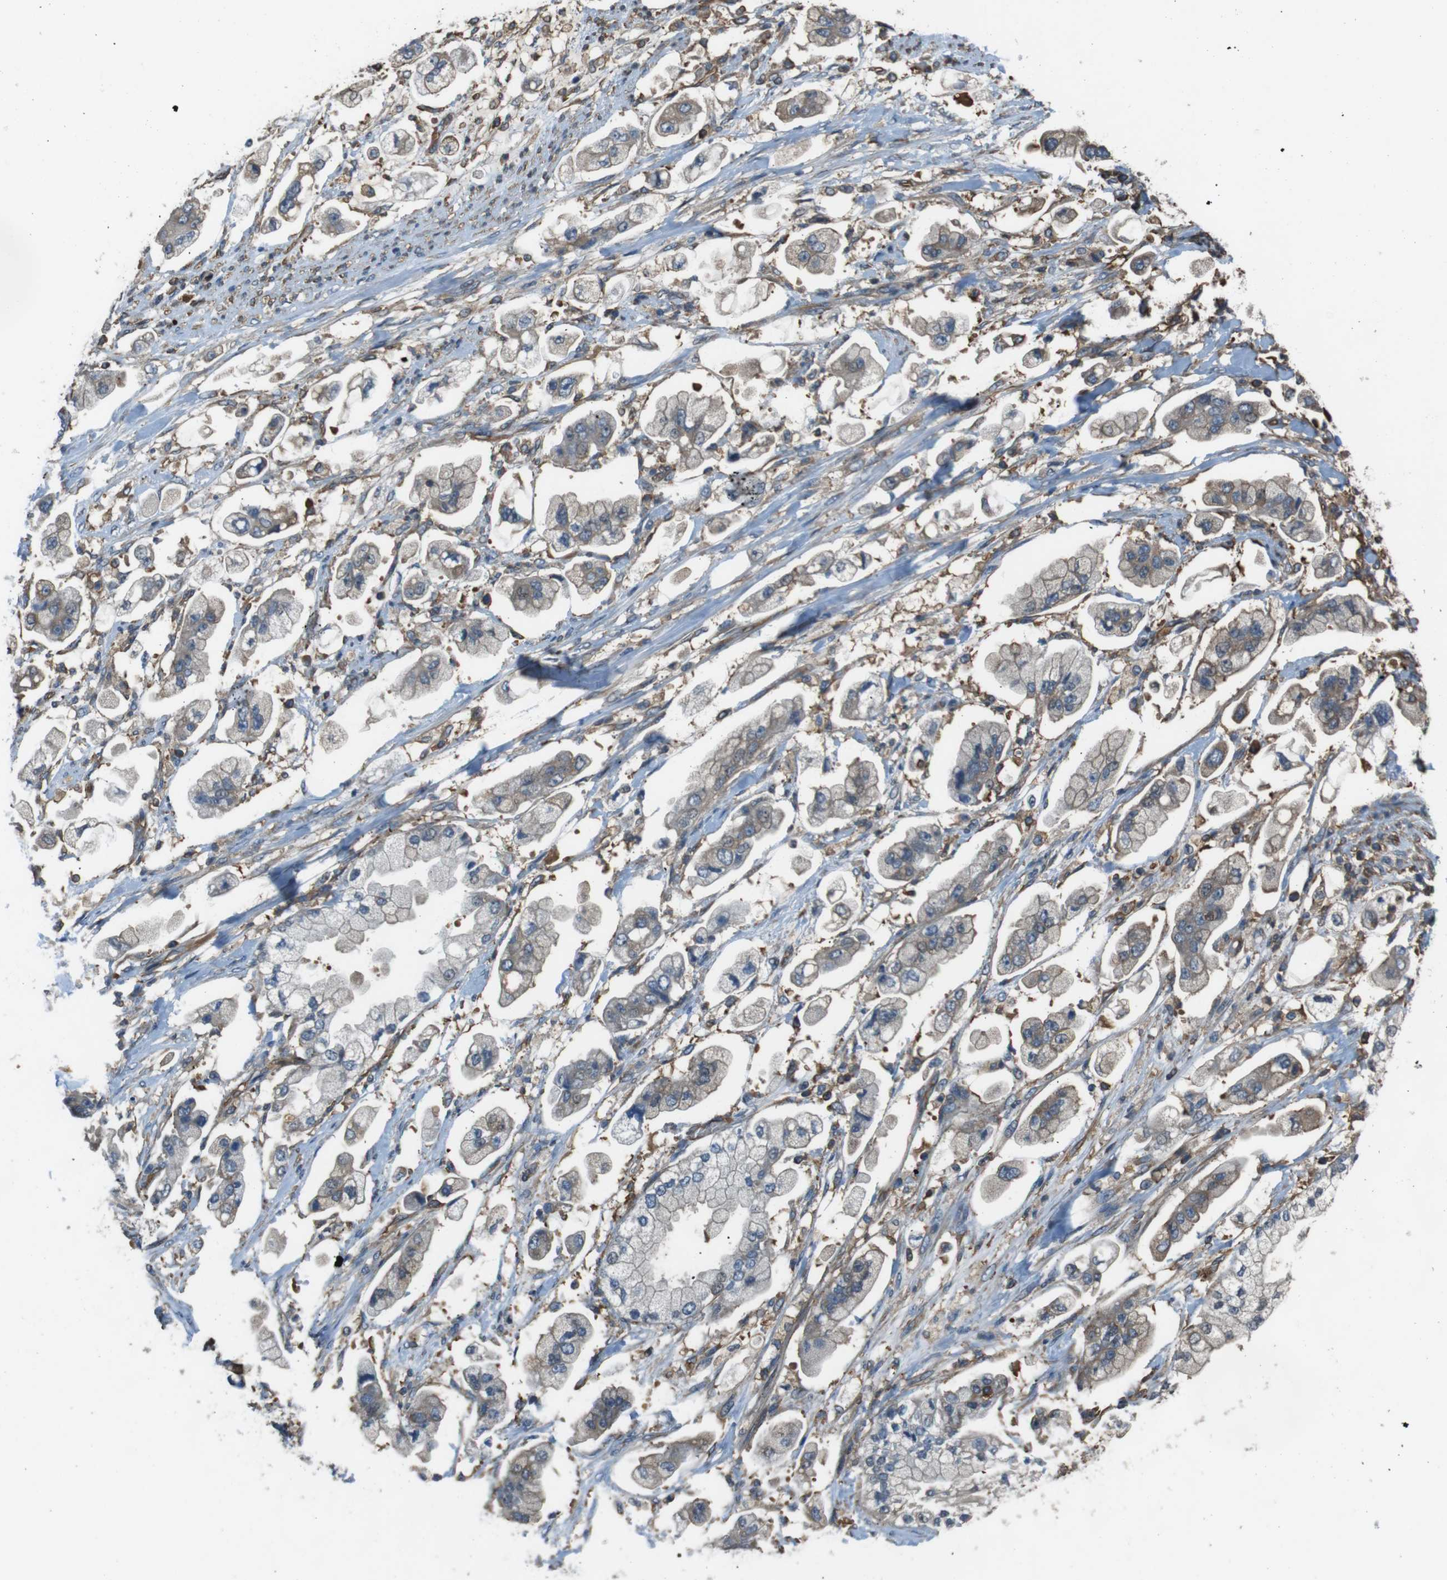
{"staining": {"intensity": "weak", "quantity": "25%-75%", "location": "cytoplasmic/membranous"}, "tissue": "stomach cancer", "cell_type": "Tumor cells", "image_type": "cancer", "snomed": [{"axis": "morphology", "description": "Adenocarcinoma, NOS"}, {"axis": "topography", "description": "Stomach"}], "caption": "A brown stain shows weak cytoplasmic/membranous staining of a protein in adenocarcinoma (stomach) tumor cells.", "gene": "FCAR", "patient": {"sex": "male", "age": 62}}